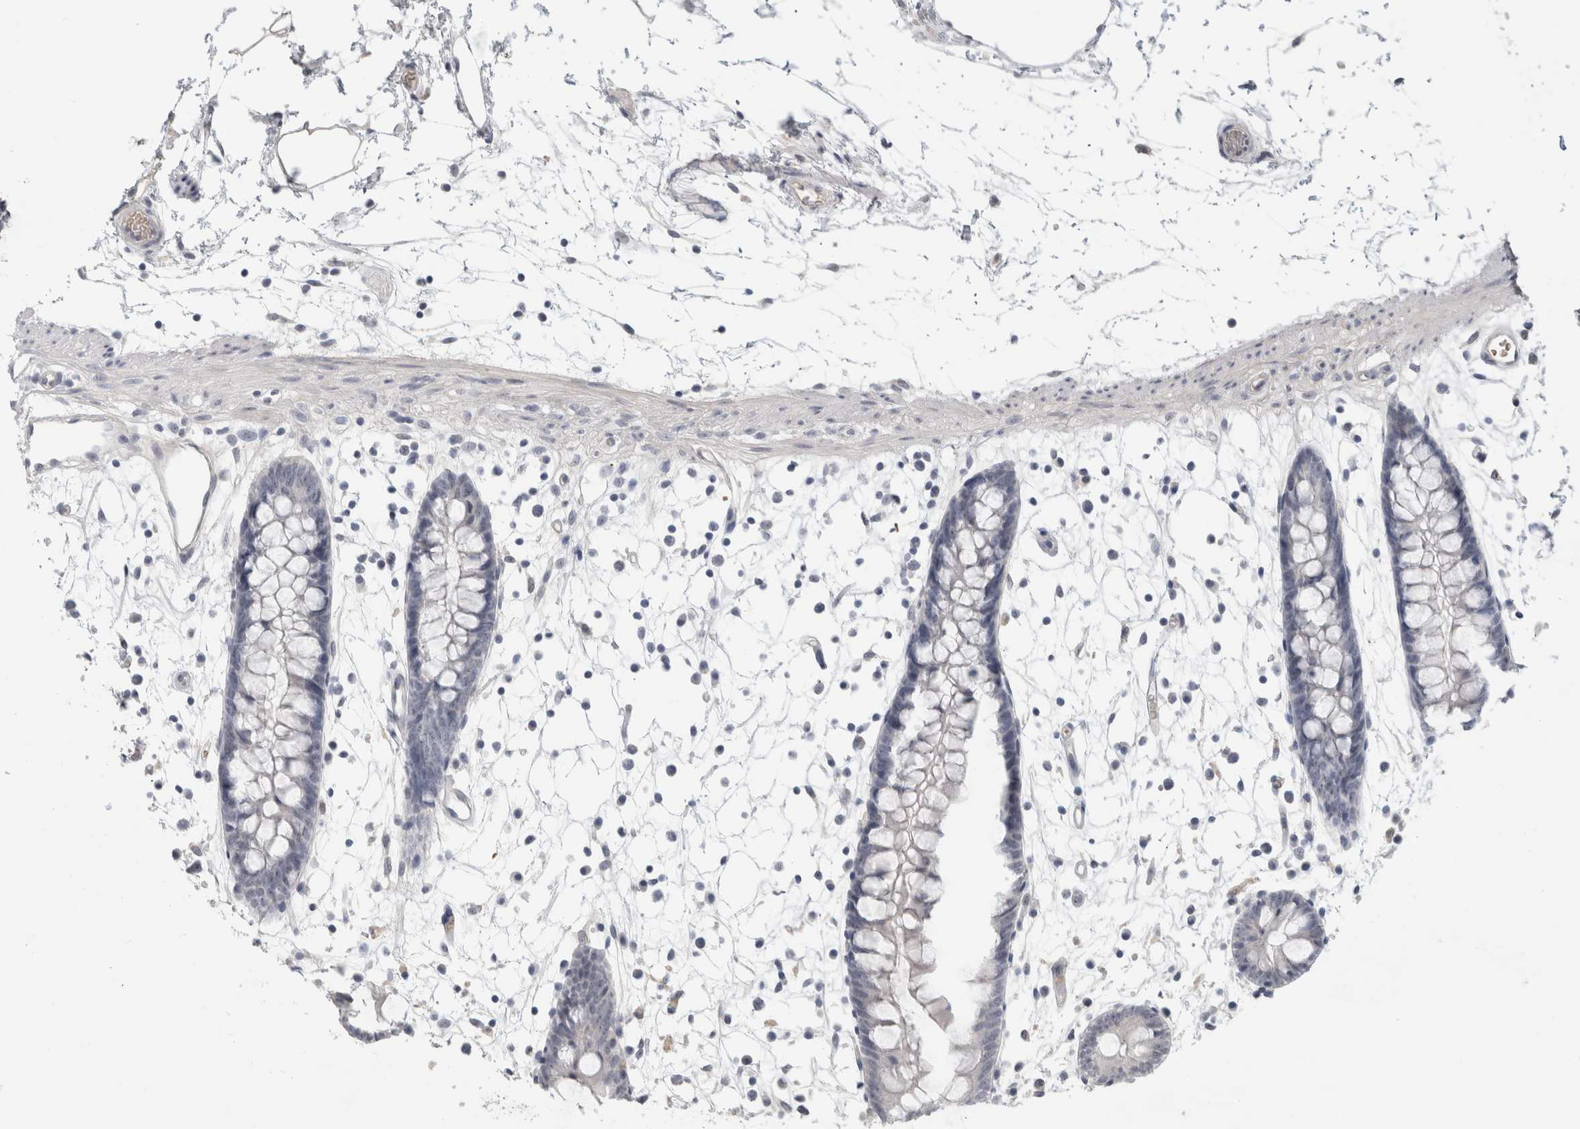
{"staining": {"intensity": "negative", "quantity": "none", "location": "none"}, "tissue": "colon", "cell_type": "Endothelial cells", "image_type": "normal", "snomed": [{"axis": "morphology", "description": "Normal tissue, NOS"}, {"axis": "topography", "description": "Colon"}], "caption": "The micrograph demonstrates no significant positivity in endothelial cells of colon. (DAB IHC with hematoxylin counter stain).", "gene": "FMR1NB", "patient": {"sex": "male", "age": 56}}